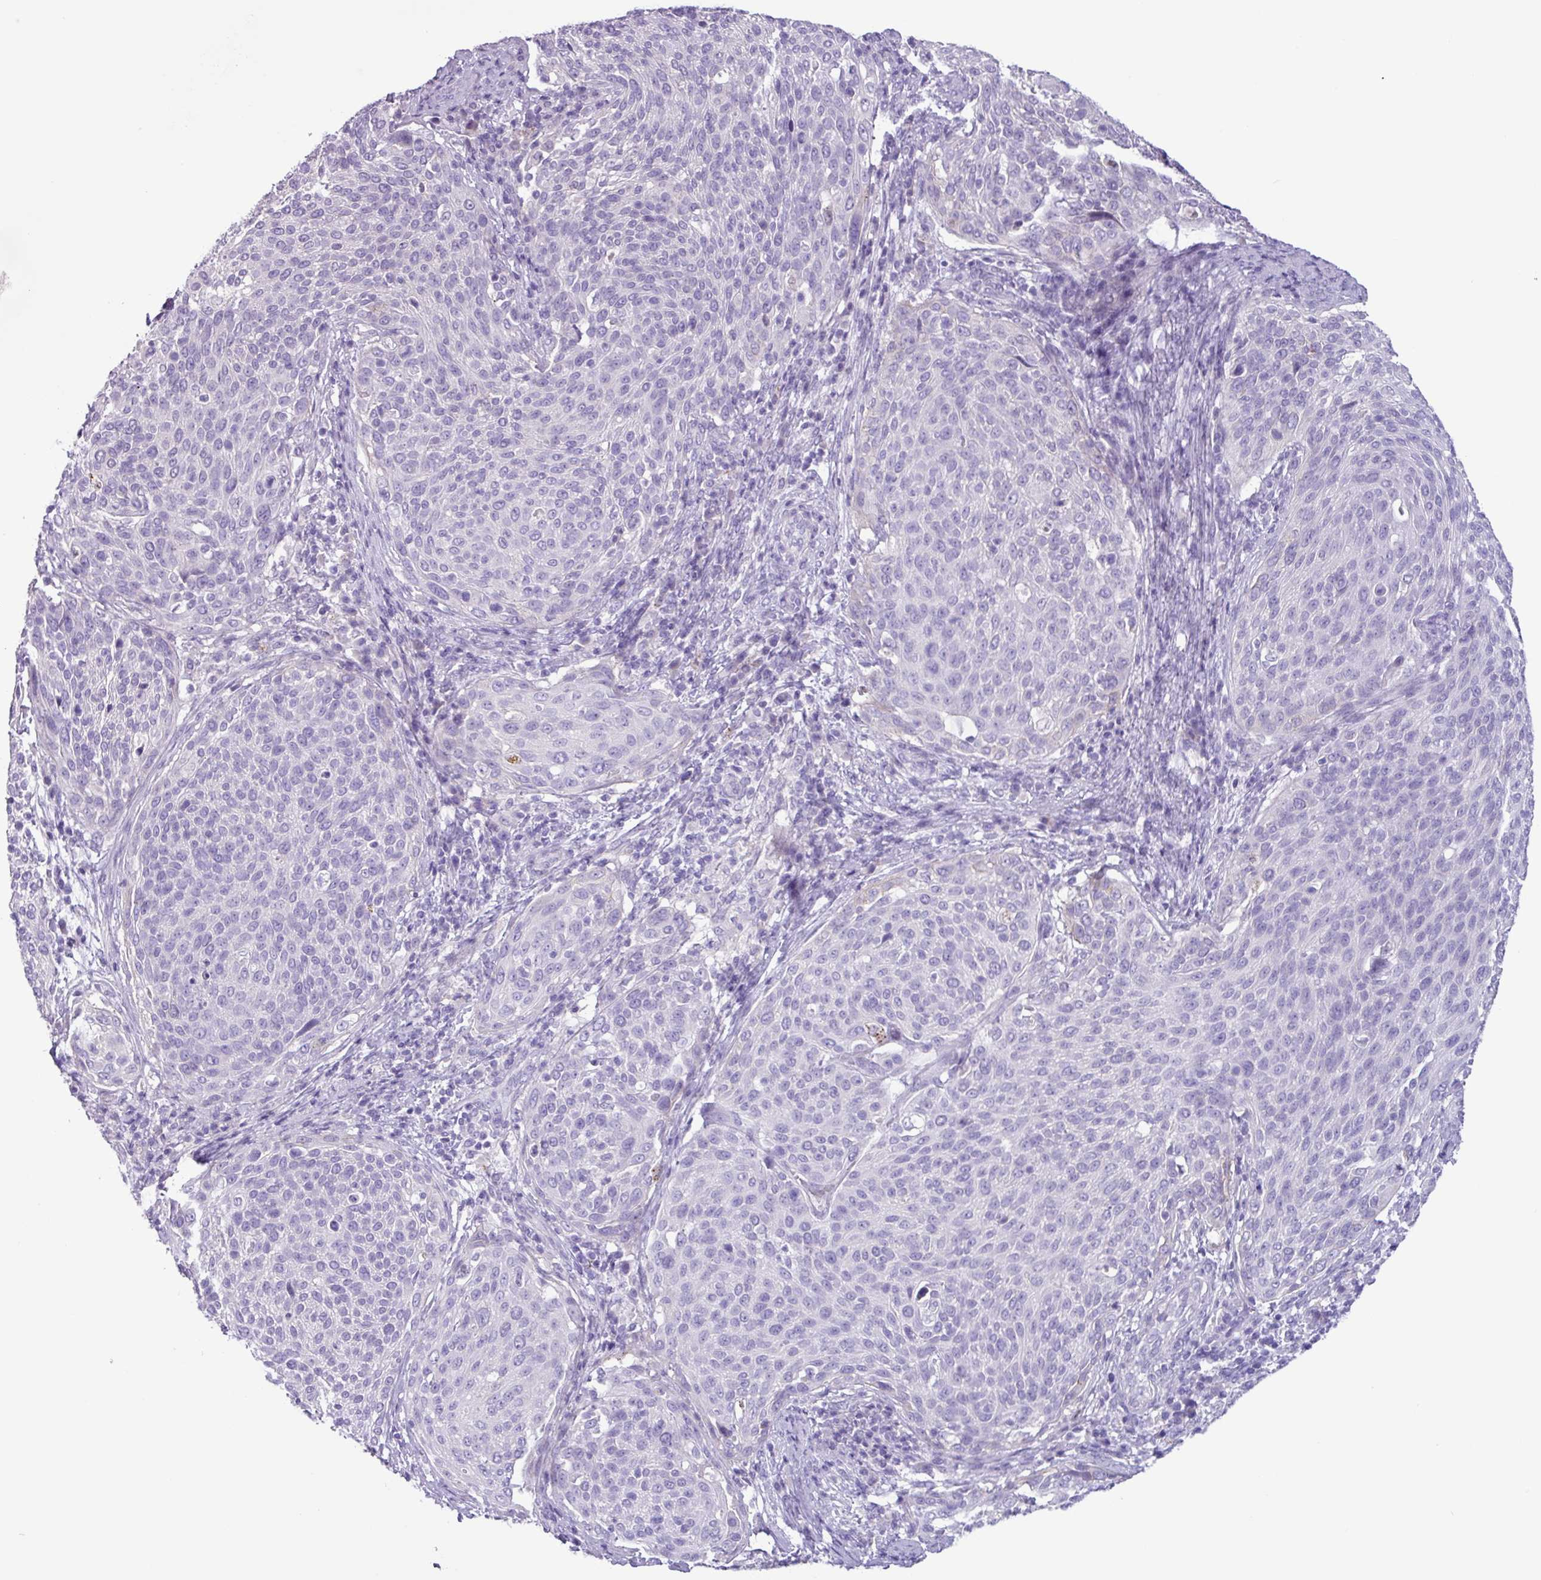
{"staining": {"intensity": "negative", "quantity": "none", "location": "none"}, "tissue": "cervical cancer", "cell_type": "Tumor cells", "image_type": "cancer", "snomed": [{"axis": "morphology", "description": "Squamous cell carcinoma, NOS"}, {"axis": "topography", "description": "Cervix"}], "caption": "Immunohistochemical staining of human squamous cell carcinoma (cervical) displays no significant positivity in tumor cells. The staining was performed using DAB (3,3'-diaminobenzidine) to visualize the protein expression in brown, while the nuclei were stained in blue with hematoxylin (Magnification: 20x).", "gene": "CYSTM1", "patient": {"sex": "female", "age": 31}}